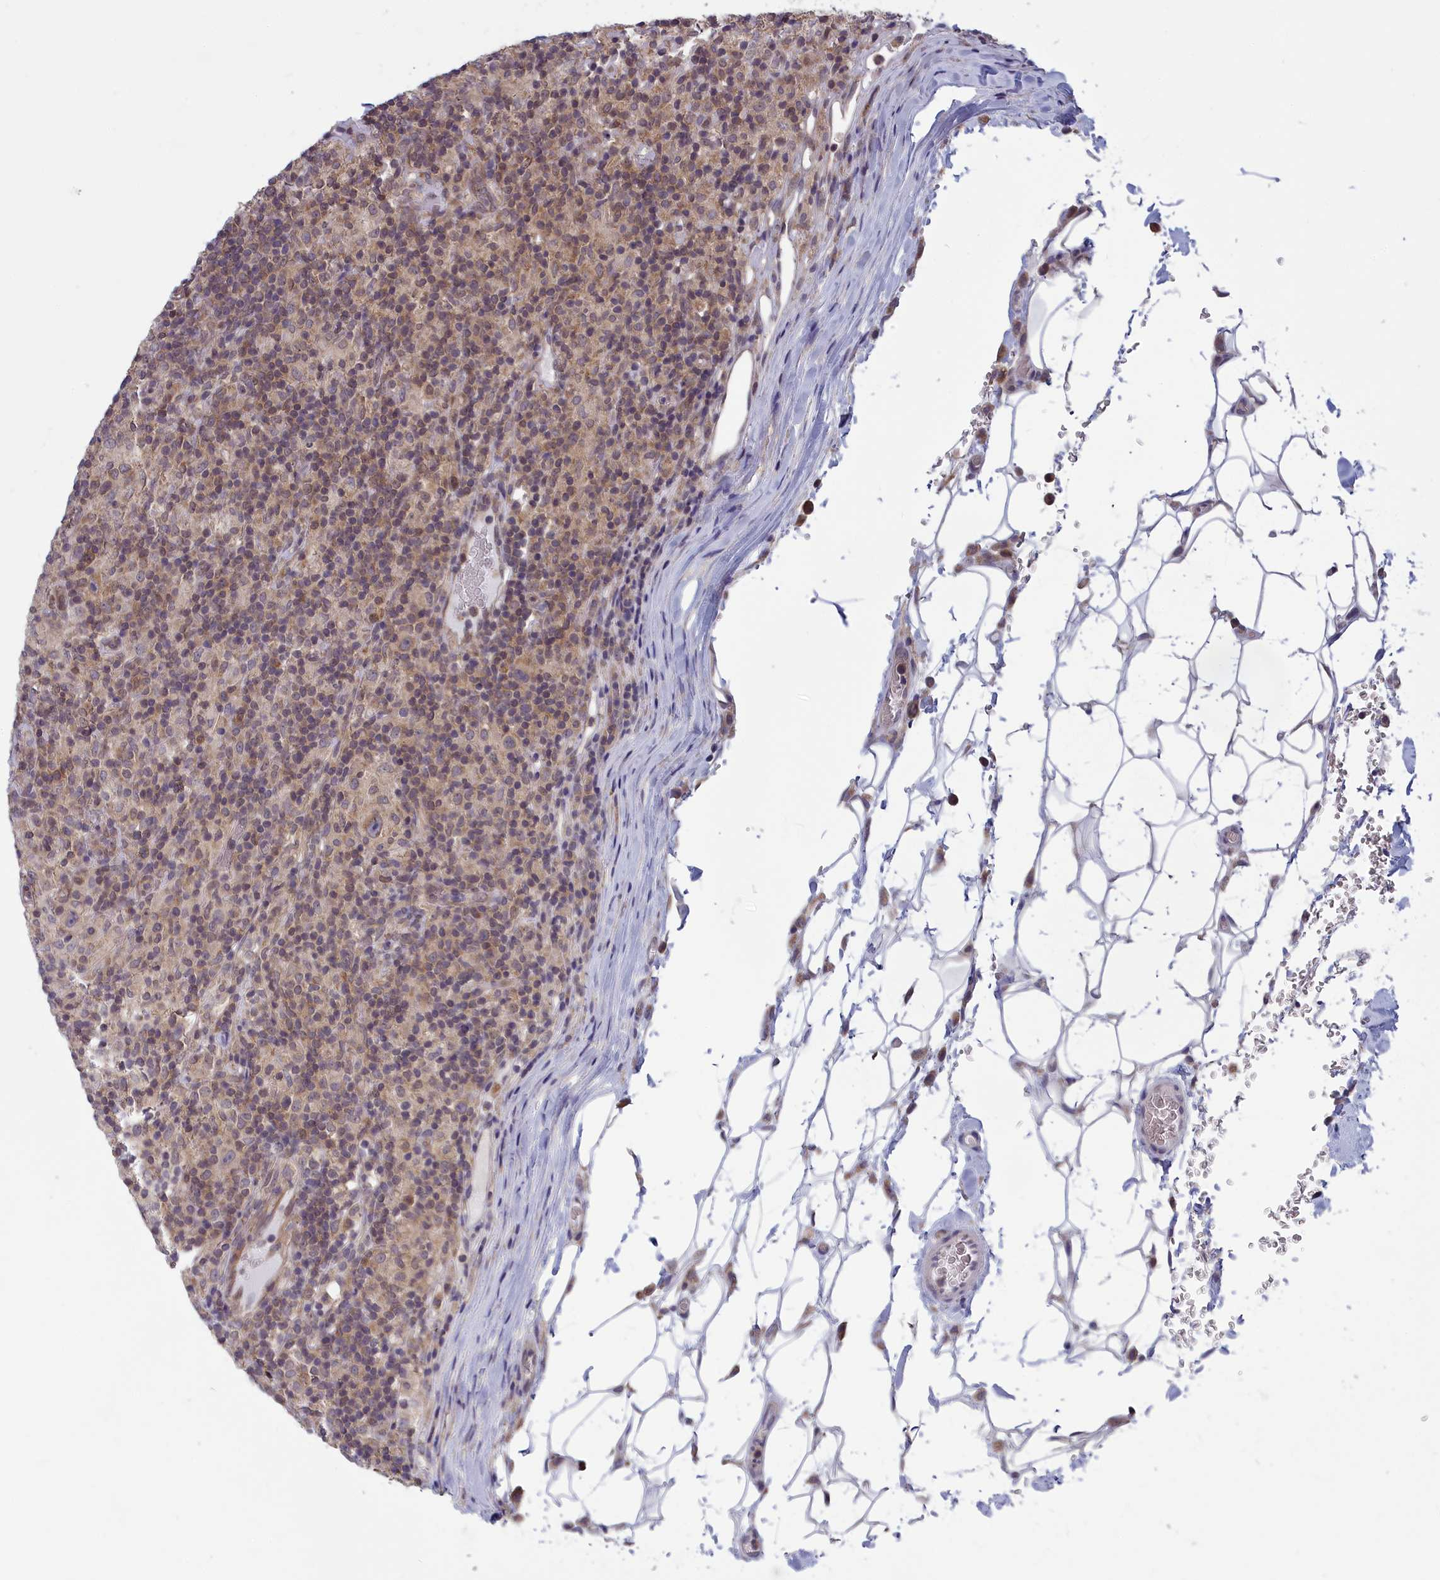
{"staining": {"intensity": "moderate", "quantity": ">75%", "location": "cytoplasmic/membranous"}, "tissue": "lymphoma", "cell_type": "Tumor cells", "image_type": "cancer", "snomed": [{"axis": "morphology", "description": "Hodgkin's disease, NOS"}, {"axis": "topography", "description": "Lymph node"}], "caption": "Human lymphoma stained with a brown dye displays moderate cytoplasmic/membranous positive expression in approximately >75% of tumor cells.", "gene": "MRI1", "patient": {"sex": "male", "age": 70}}